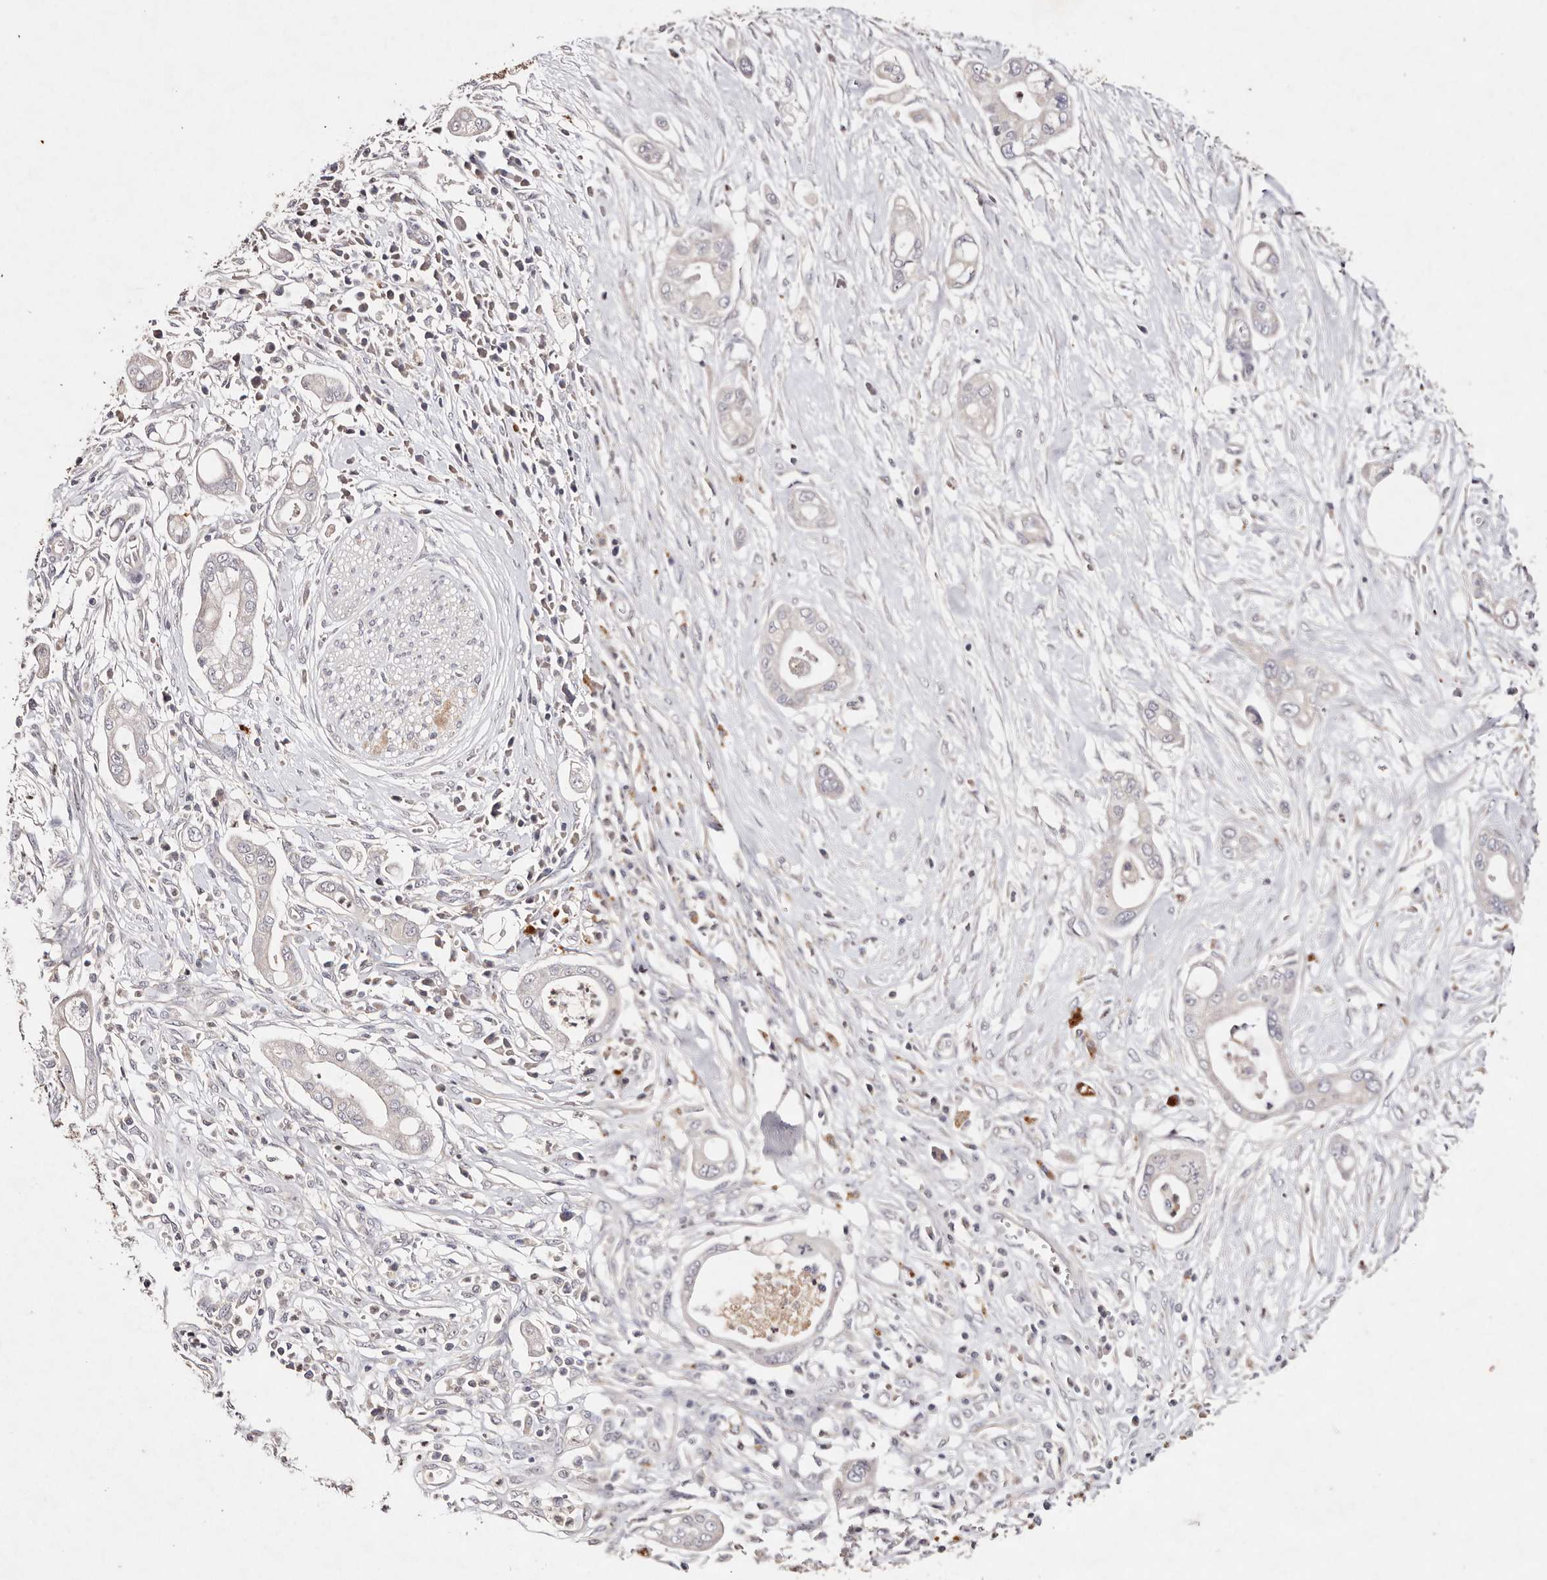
{"staining": {"intensity": "negative", "quantity": "none", "location": "none"}, "tissue": "pancreatic cancer", "cell_type": "Tumor cells", "image_type": "cancer", "snomed": [{"axis": "morphology", "description": "Adenocarcinoma, NOS"}, {"axis": "topography", "description": "Pancreas"}], "caption": "Immunohistochemical staining of human pancreatic cancer (adenocarcinoma) exhibits no significant staining in tumor cells.", "gene": "TSC2", "patient": {"sex": "male", "age": 68}}